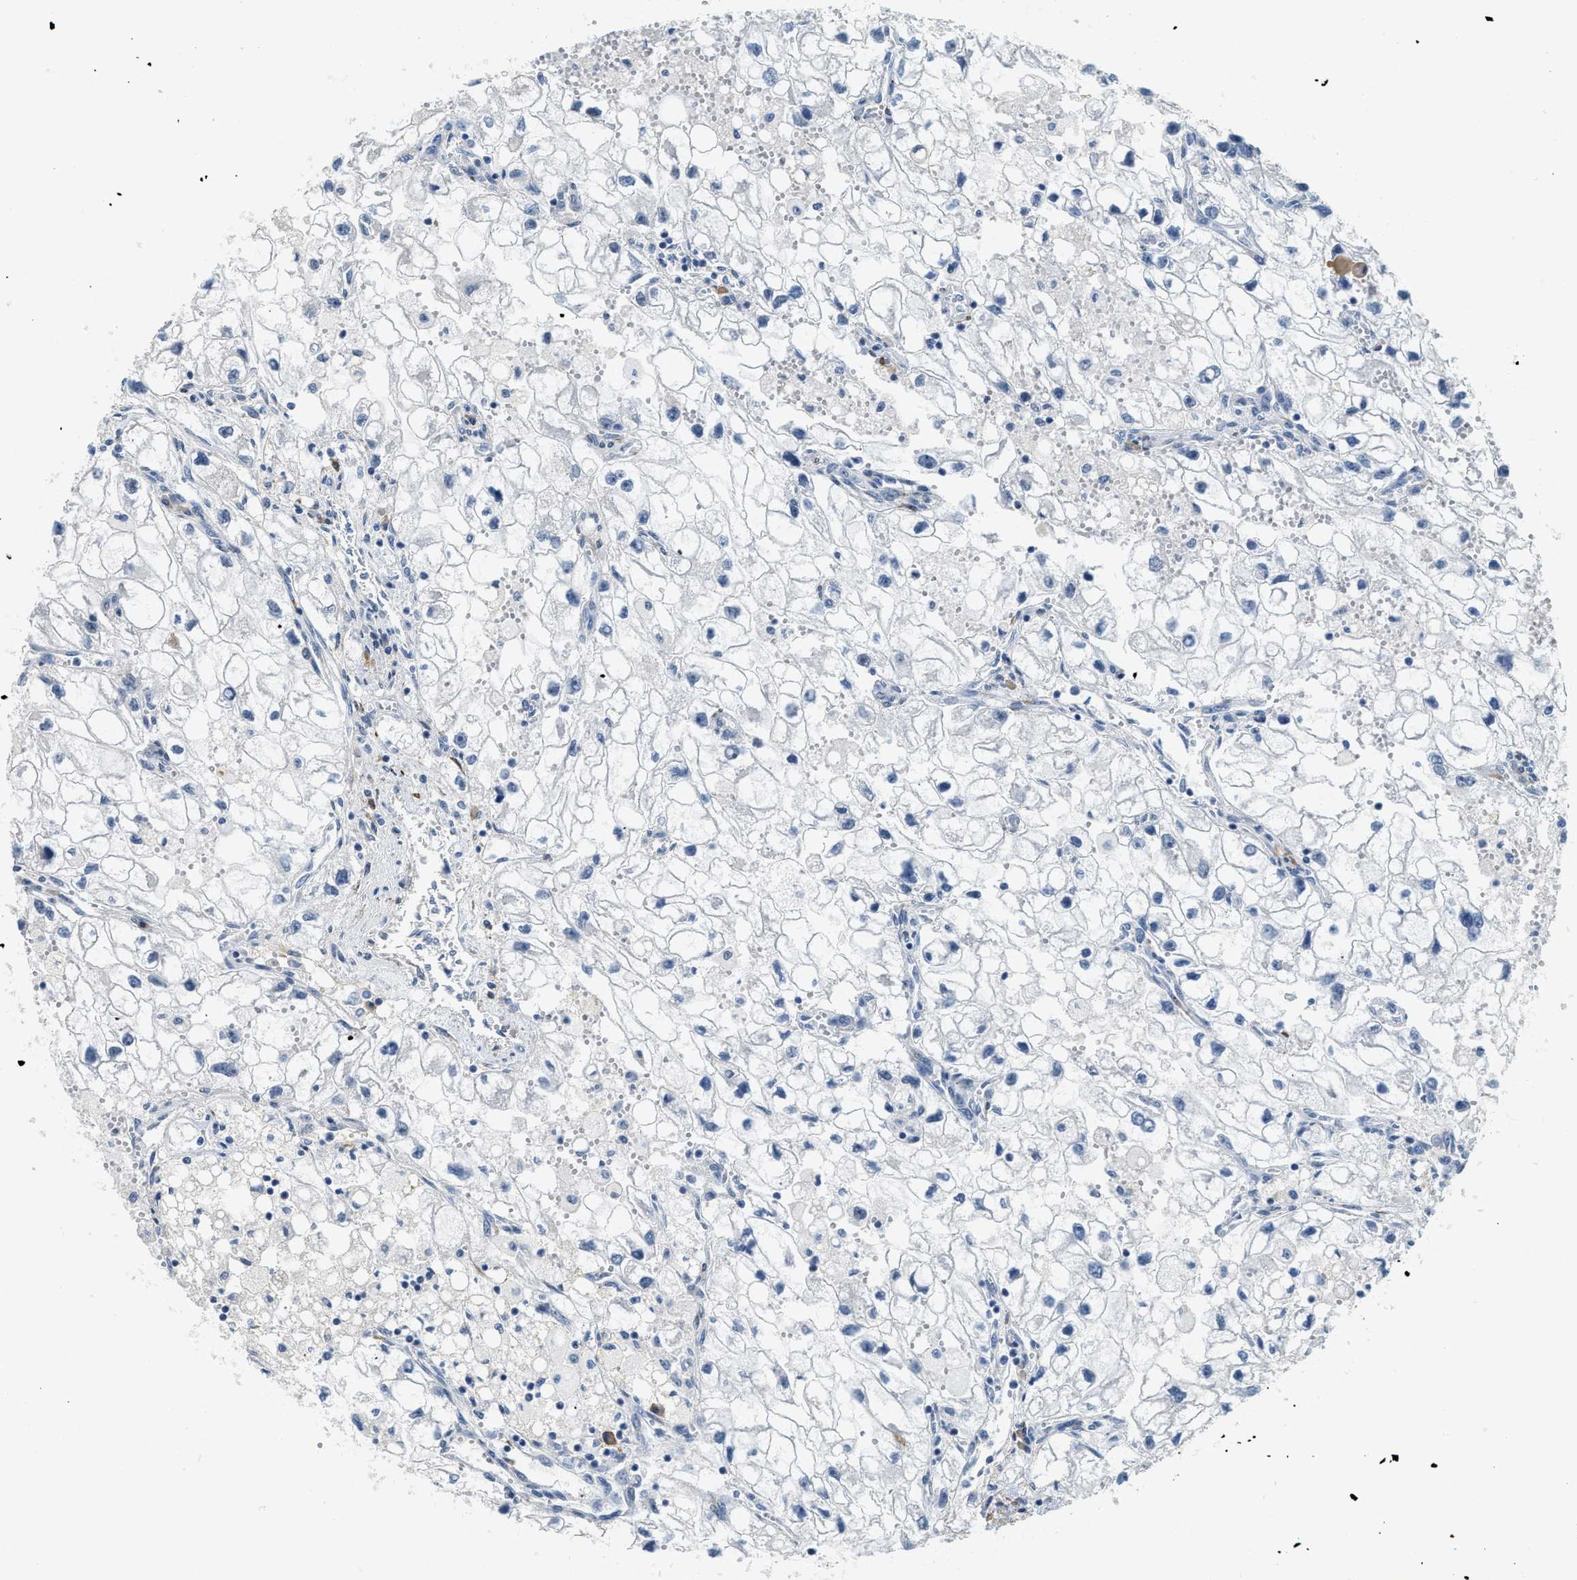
{"staining": {"intensity": "negative", "quantity": "none", "location": "none"}, "tissue": "renal cancer", "cell_type": "Tumor cells", "image_type": "cancer", "snomed": [{"axis": "morphology", "description": "Adenocarcinoma, NOS"}, {"axis": "topography", "description": "Kidney"}], "caption": "Tumor cells show no significant protein staining in renal adenocarcinoma.", "gene": "TMEM154", "patient": {"sex": "female", "age": 70}}